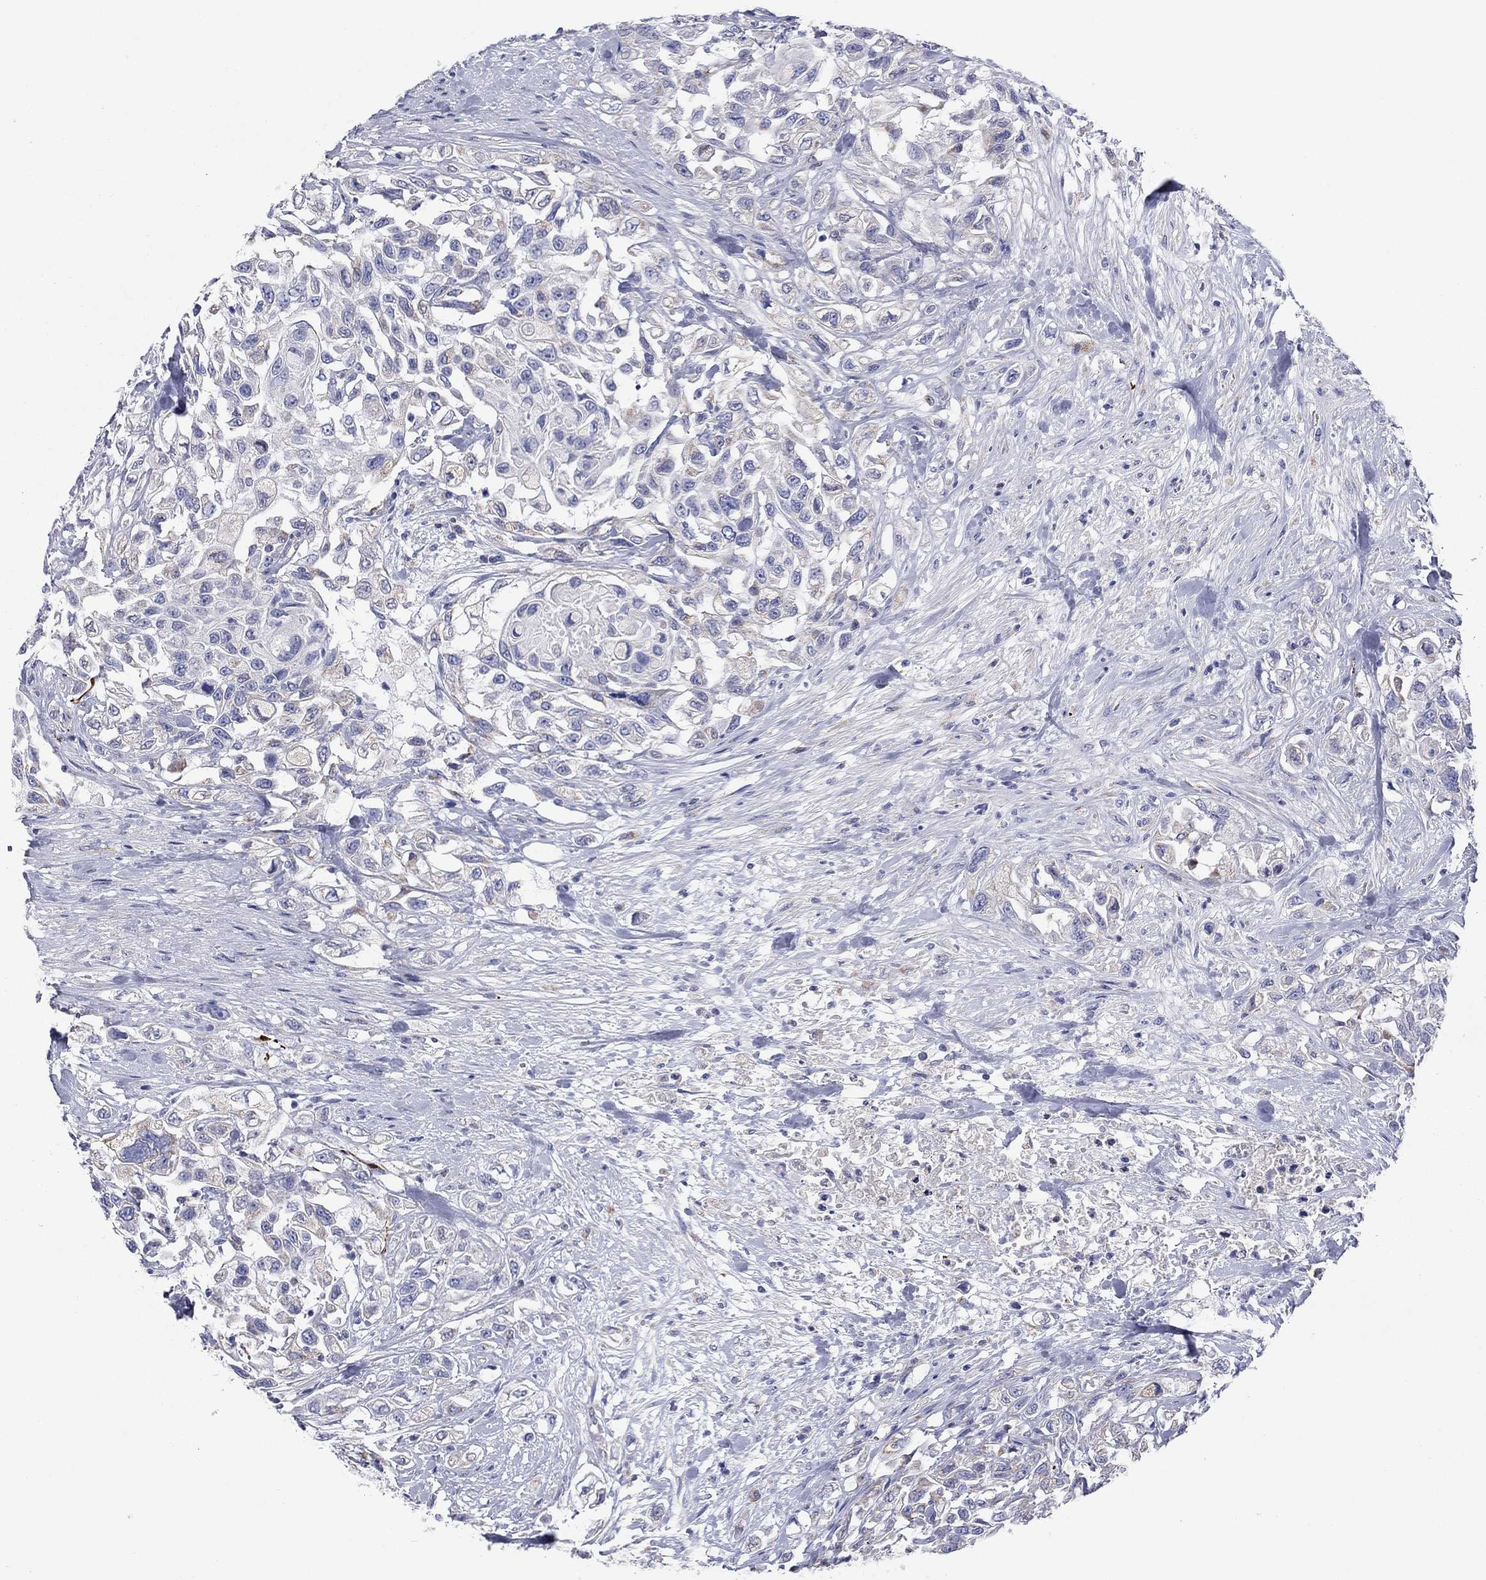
{"staining": {"intensity": "negative", "quantity": "none", "location": "none"}, "tissue": "urothelial cancer", "cell_type": "Tumor cells", "image_type": "cancer", "snomed": [{"axis": "morphology", "description": "Urothelial carcinoma, High grade"}, {"axis": "topography", "description": "Urinary bladder"}], "caption": "Immunohistochemistry of high-grade urothelial carcinoma displays no expression in tumor cells.", "gene": "MGST3", "patient": {"sex": "female", "age": 56}}